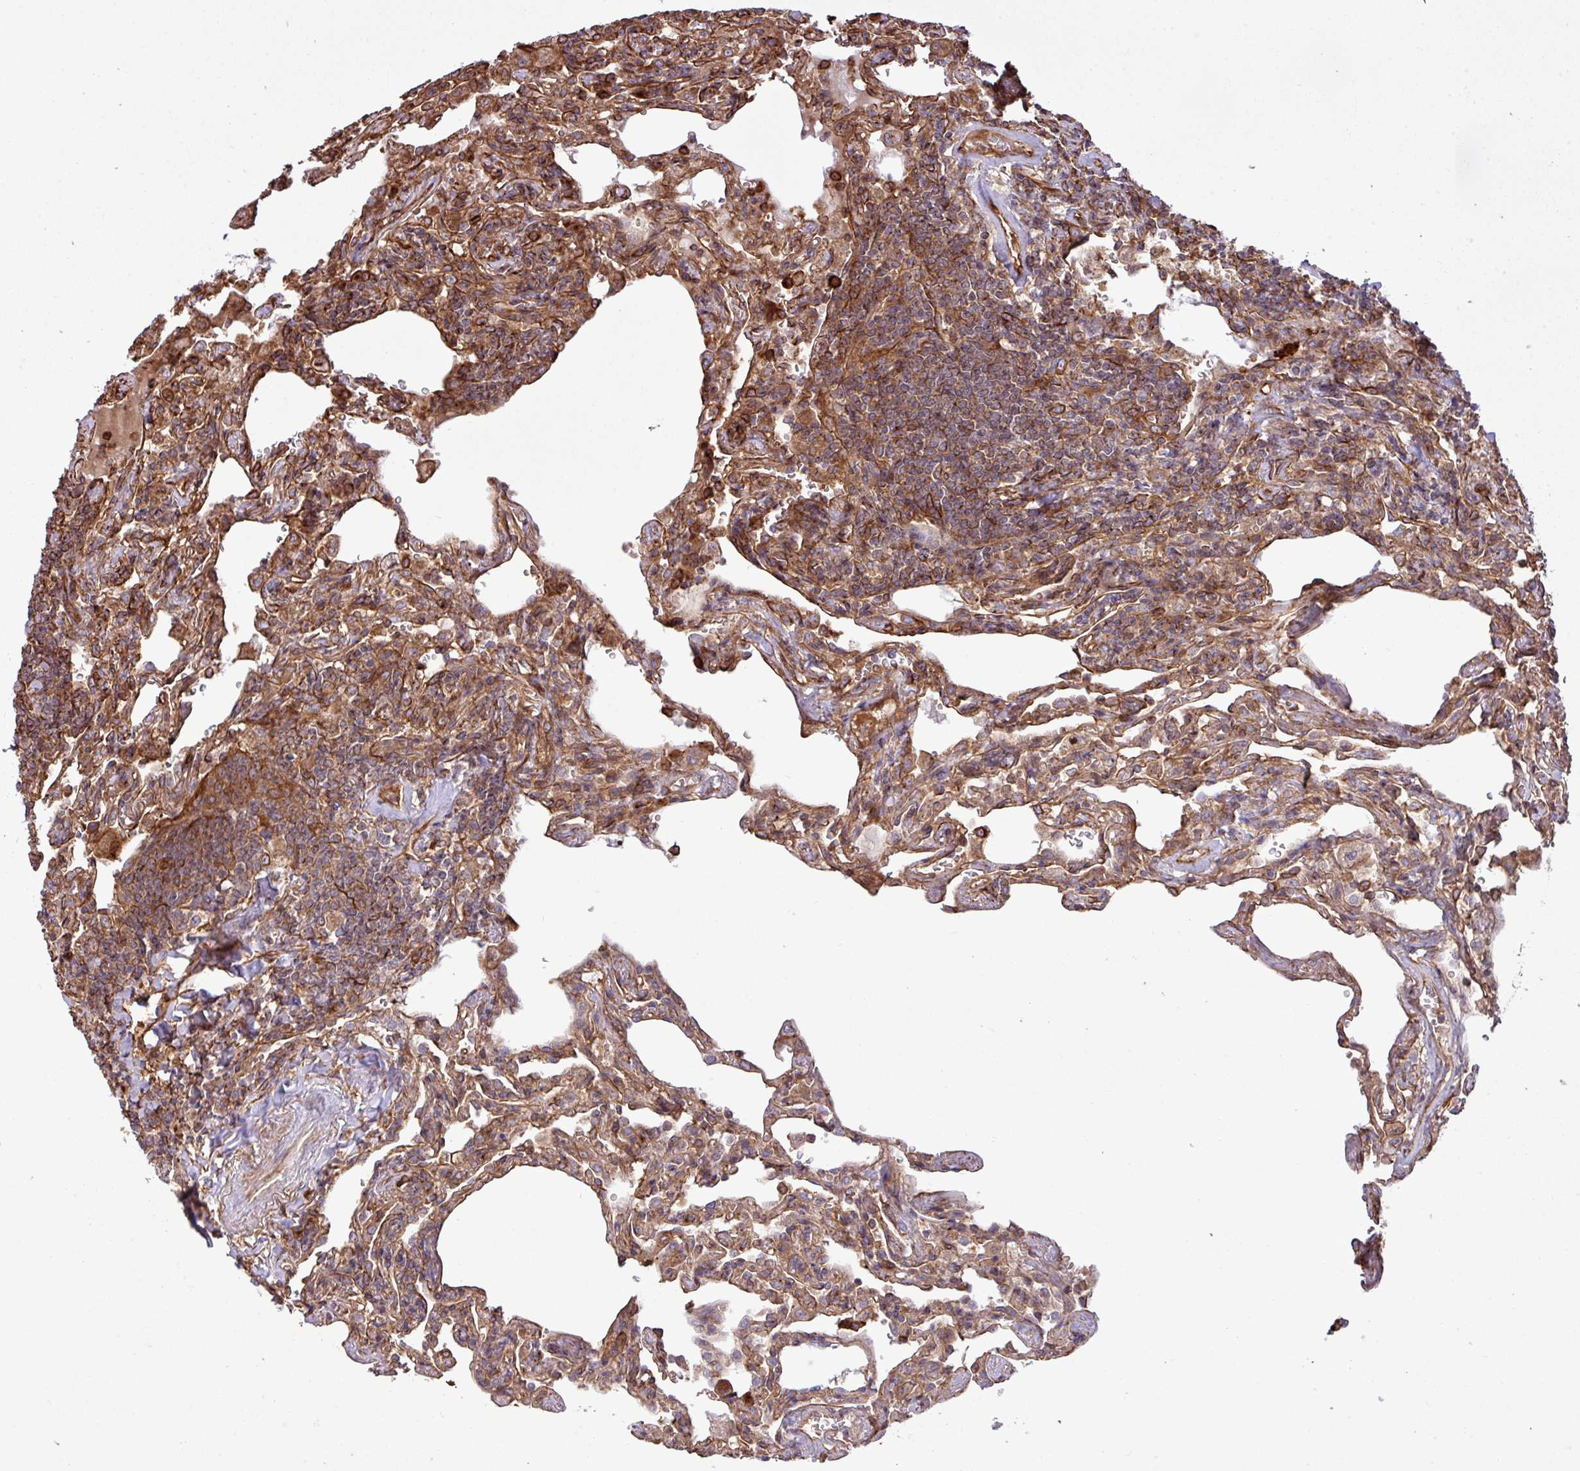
{"staining": {"intensity": "moderate", "quantity": ">75%", "location": "cytoplasmic/membranous"}, "tissue": "lymphoma", "cell_type": "Tumor cells", "image_type": "cancer", "snomed": [{"axis": "morphology", "description": "Malignant lymphoma, non-Hodgkin's type, Low grade"}, {"axis": "topography", "description": "Lung"}], "caption": "Protein expression analysis of human malignant lymphoma, non-Hodgkin's type (low-grade) reveals moderate cytoplasmic/membranous expression in approximately >75% of tumor cells.", "gene": "ZNF300", "patient": {"sex": "female", "age": 71}}